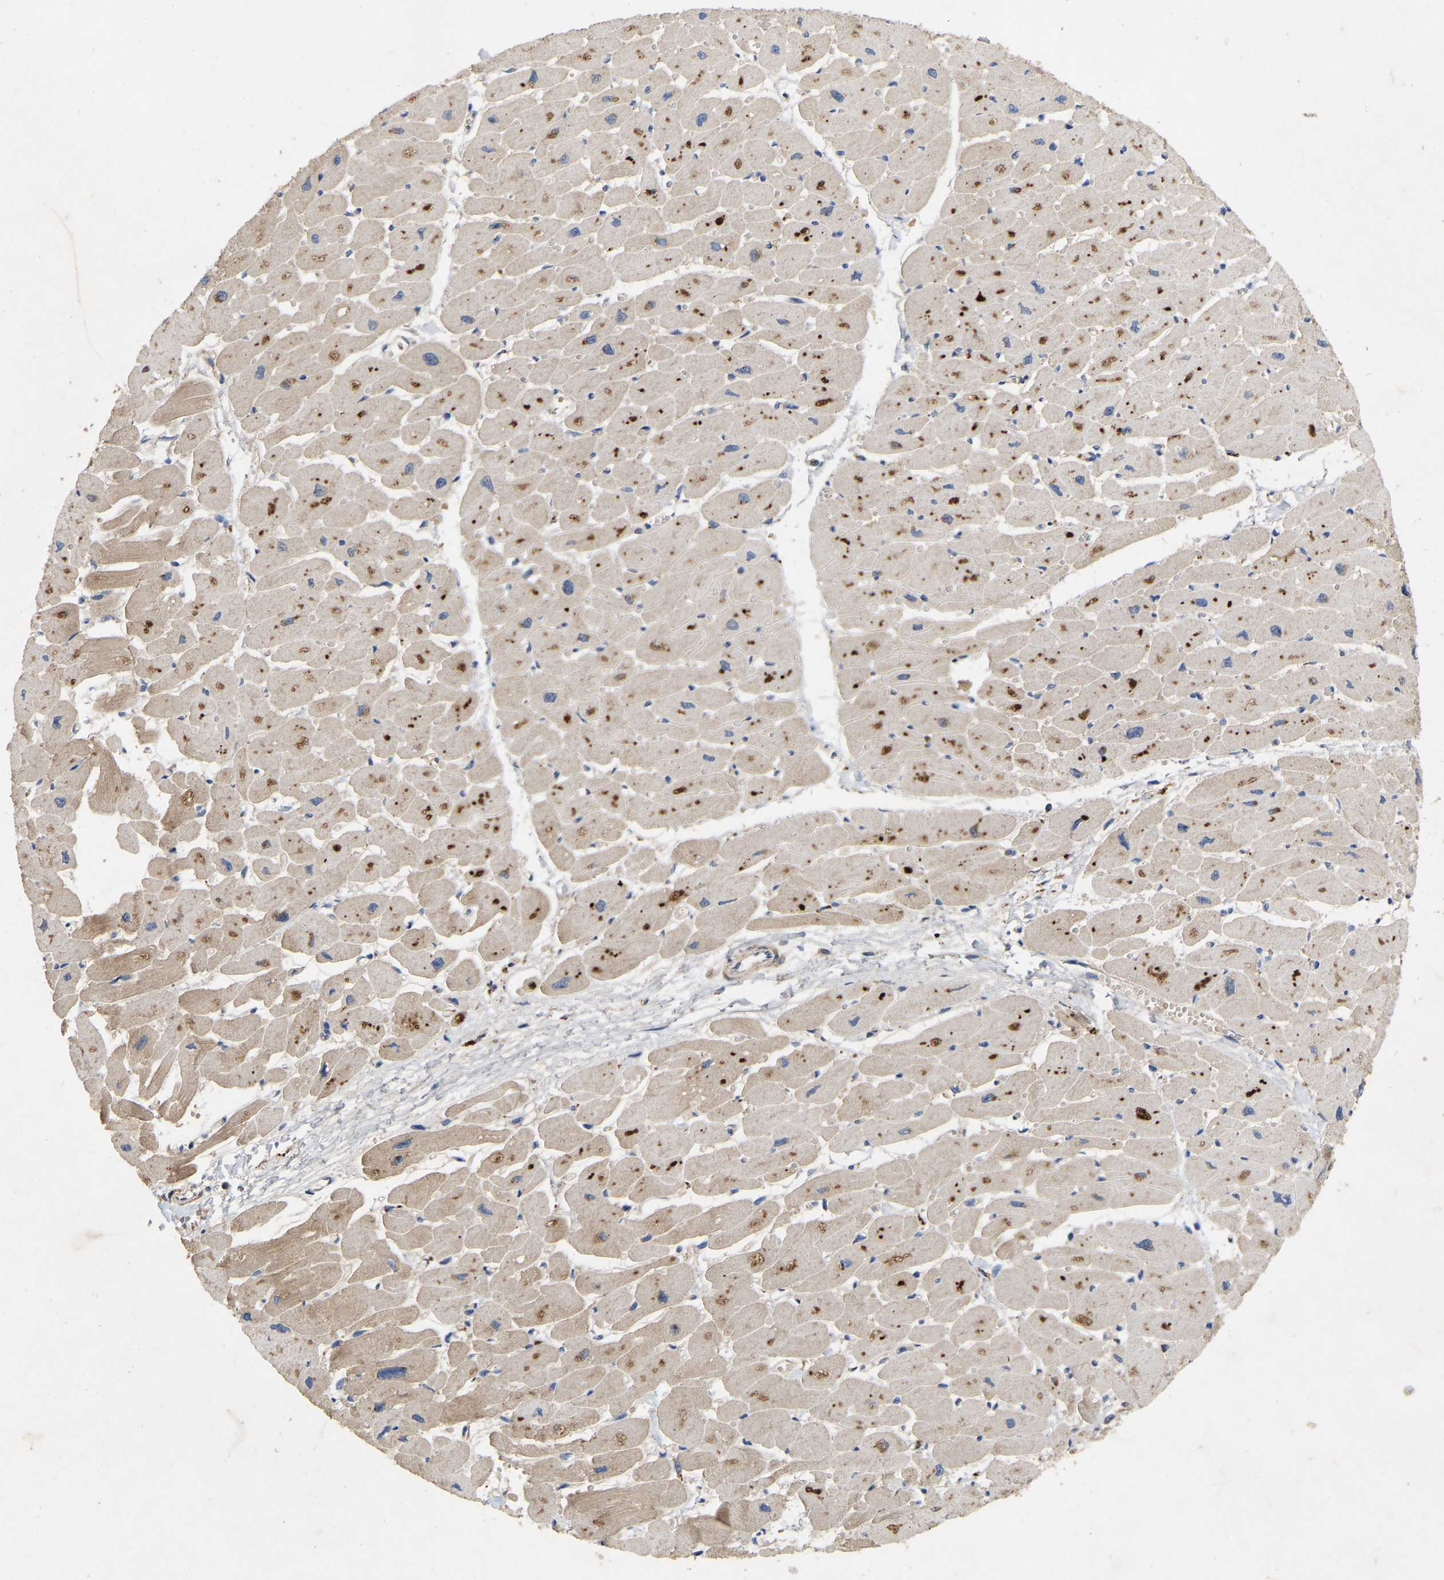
{"staining": {"intensity": "moderate", "quantity": ">75%", "location": "cytoplasmic/membranous"}, "tissue": "heart muscle", "cell_type": "Cardiomyocytes", "image_type": "normal", "snomed": [{"axis": "morphology", "description": "Normal tissue, NOS"}, {"axis": "topography", "description": "Heart"}], "caption": "An image of human heart muscle stained for a protein reveals moderate cytoplasmic/membranous brown staining in cardiomyocytes.", "gene": "LPAR2", "patient": {"sex": "female", "age": 54}}